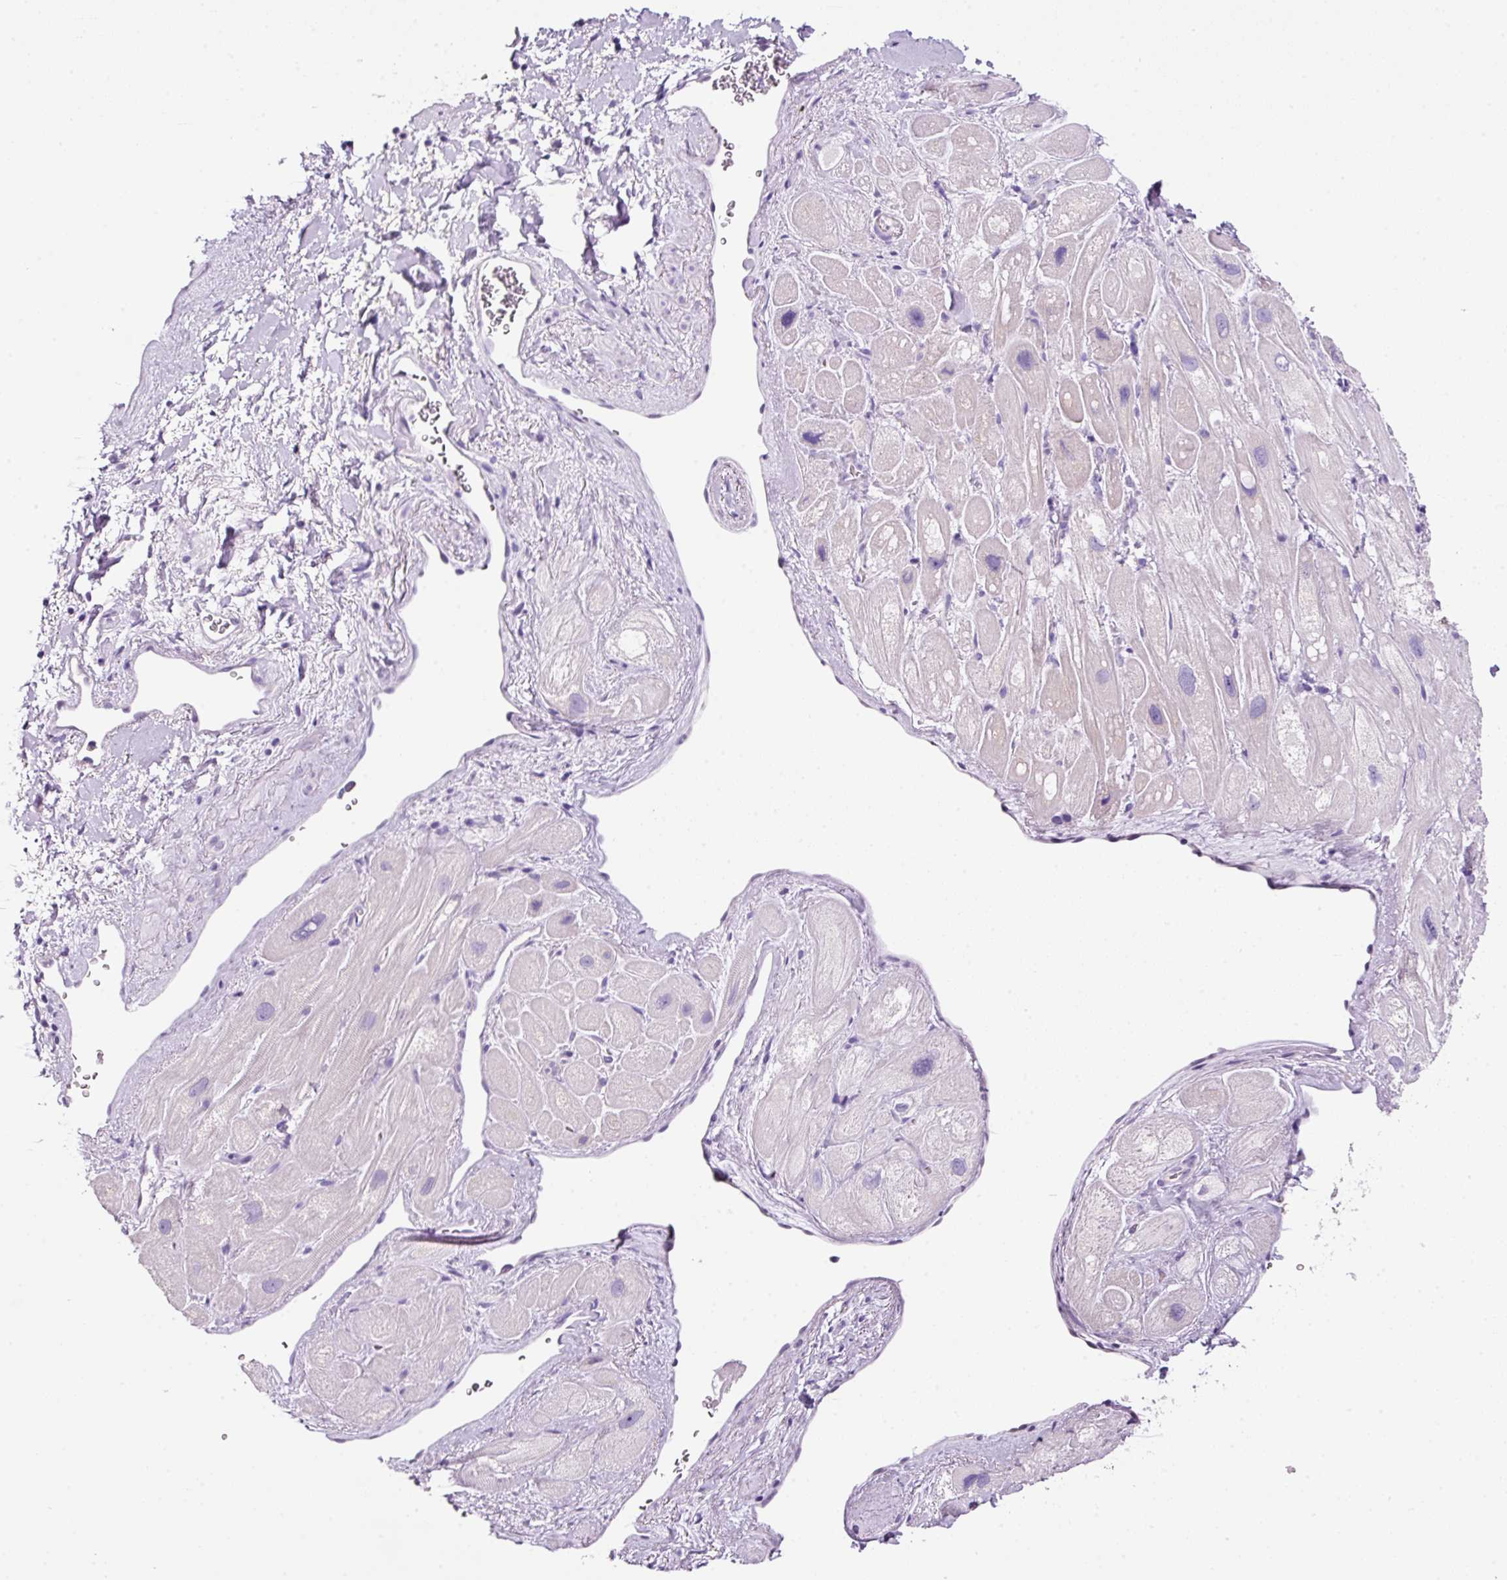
{"staining": {"intensity": "negative", "quantity": "none", "location": "none"}, "tissue": "heart muscle", "cell_type": "Cardiomyocytes", "image_type": "normal", "snomed": [{"axis": "morphology", "description": "Normal tissue, NOS"}, {"axis": "topography", "description": "Heart"}], "caption": "IHC micrograph of benign heart muscle: human heart muscle stained with DAB exhibits no significant protein expression in cardiomyocytes.", "gene": "BSND", "patient": {"sex": "male", "age": 49}}